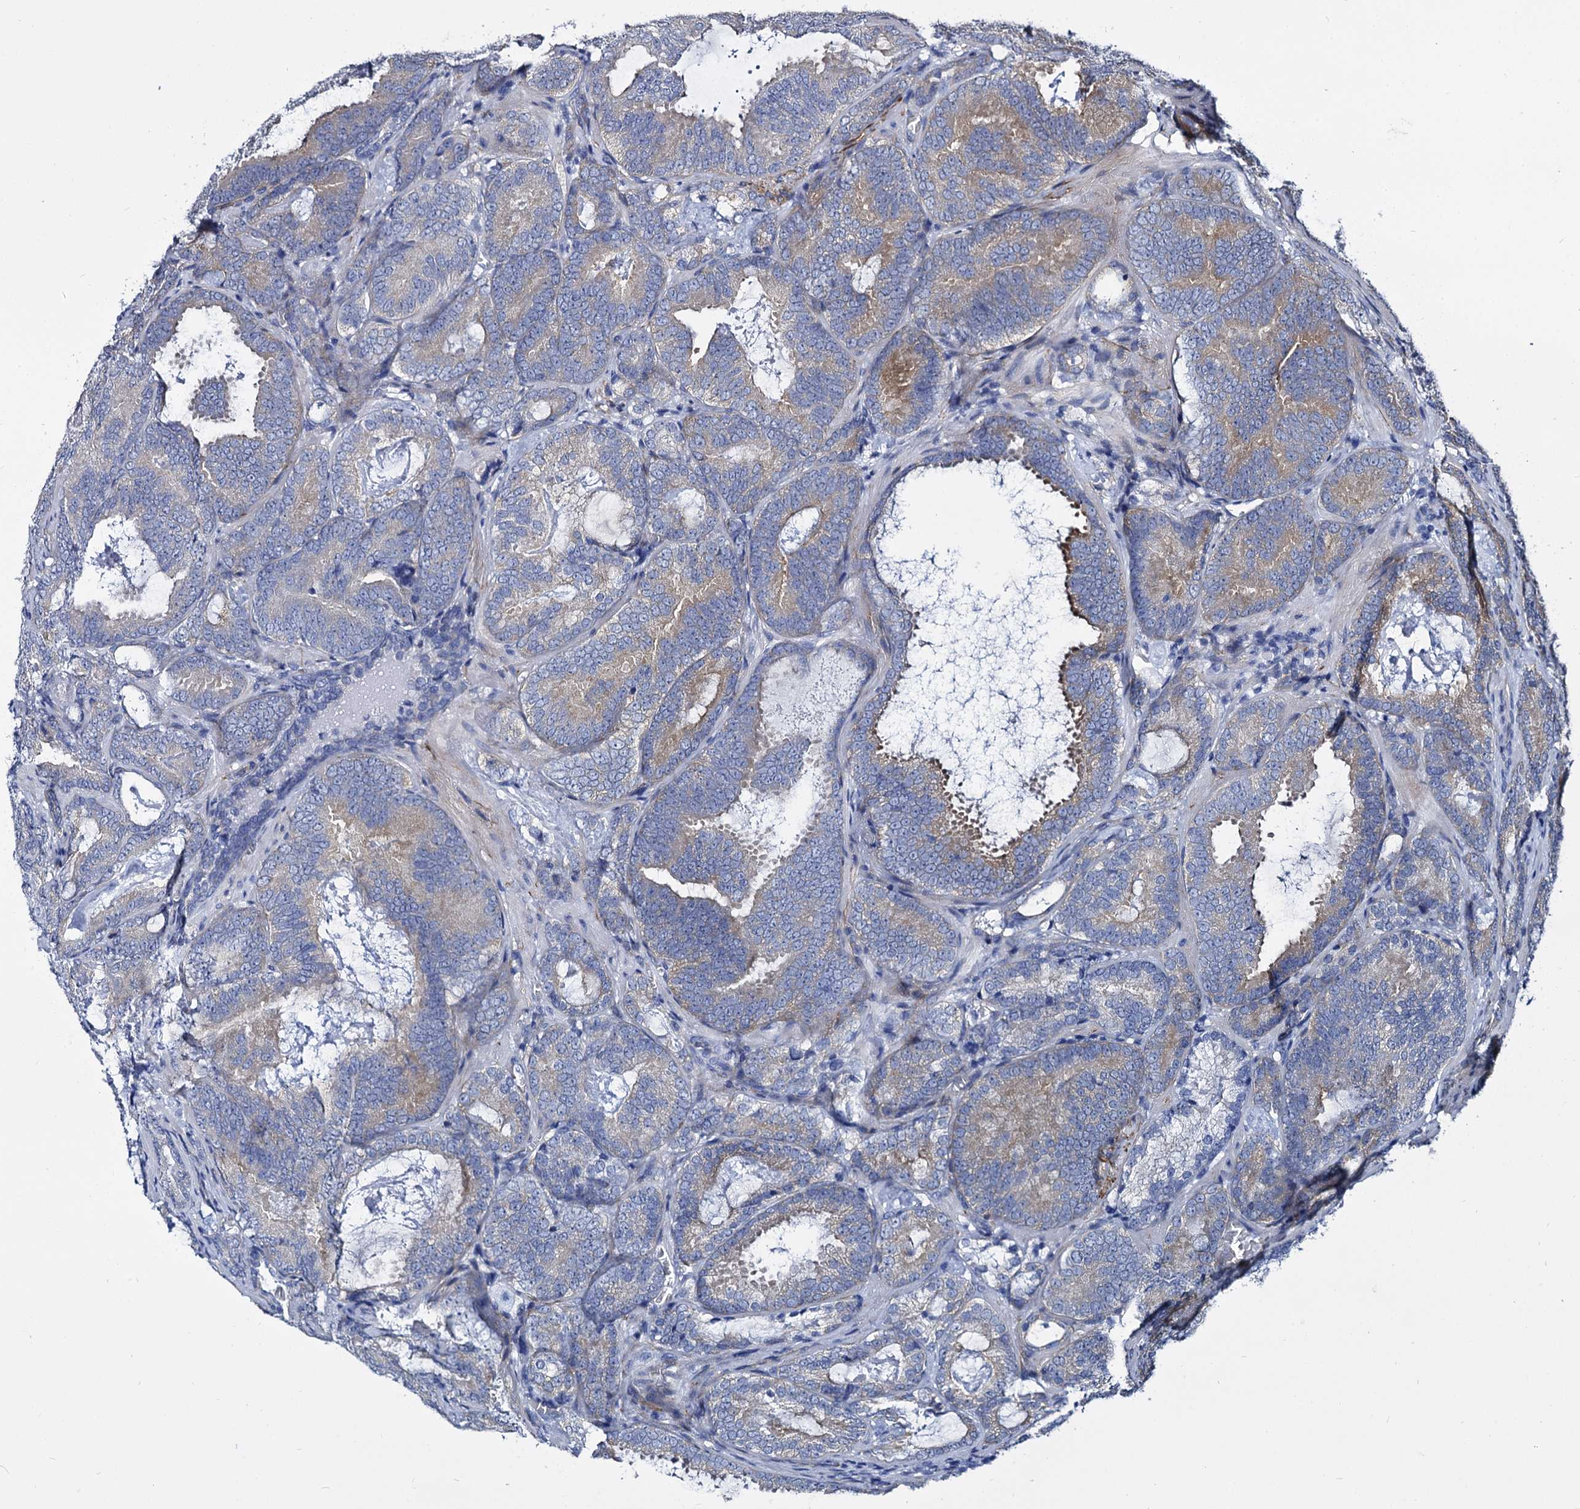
{"staining": {"intensity": "weak", "quantity": "<25%", "location": "cytoplasmic/membranous"}, "tissue": "prostate cancer", "cell_type": "Tumor cells", "image_type": "cancer", "snomed": [{"axis": "morphology", "description": "Adenocarcinoma, Low grade"}, {"axis": "topography", "description": "Prostate"}], "caption": "Micrograph shows no significant protein expression in tumor cells of adenocarcinoma (low-grade) (prostate).", "gene": "CBFB", "patient": {"sex": "male", "age": 60}}